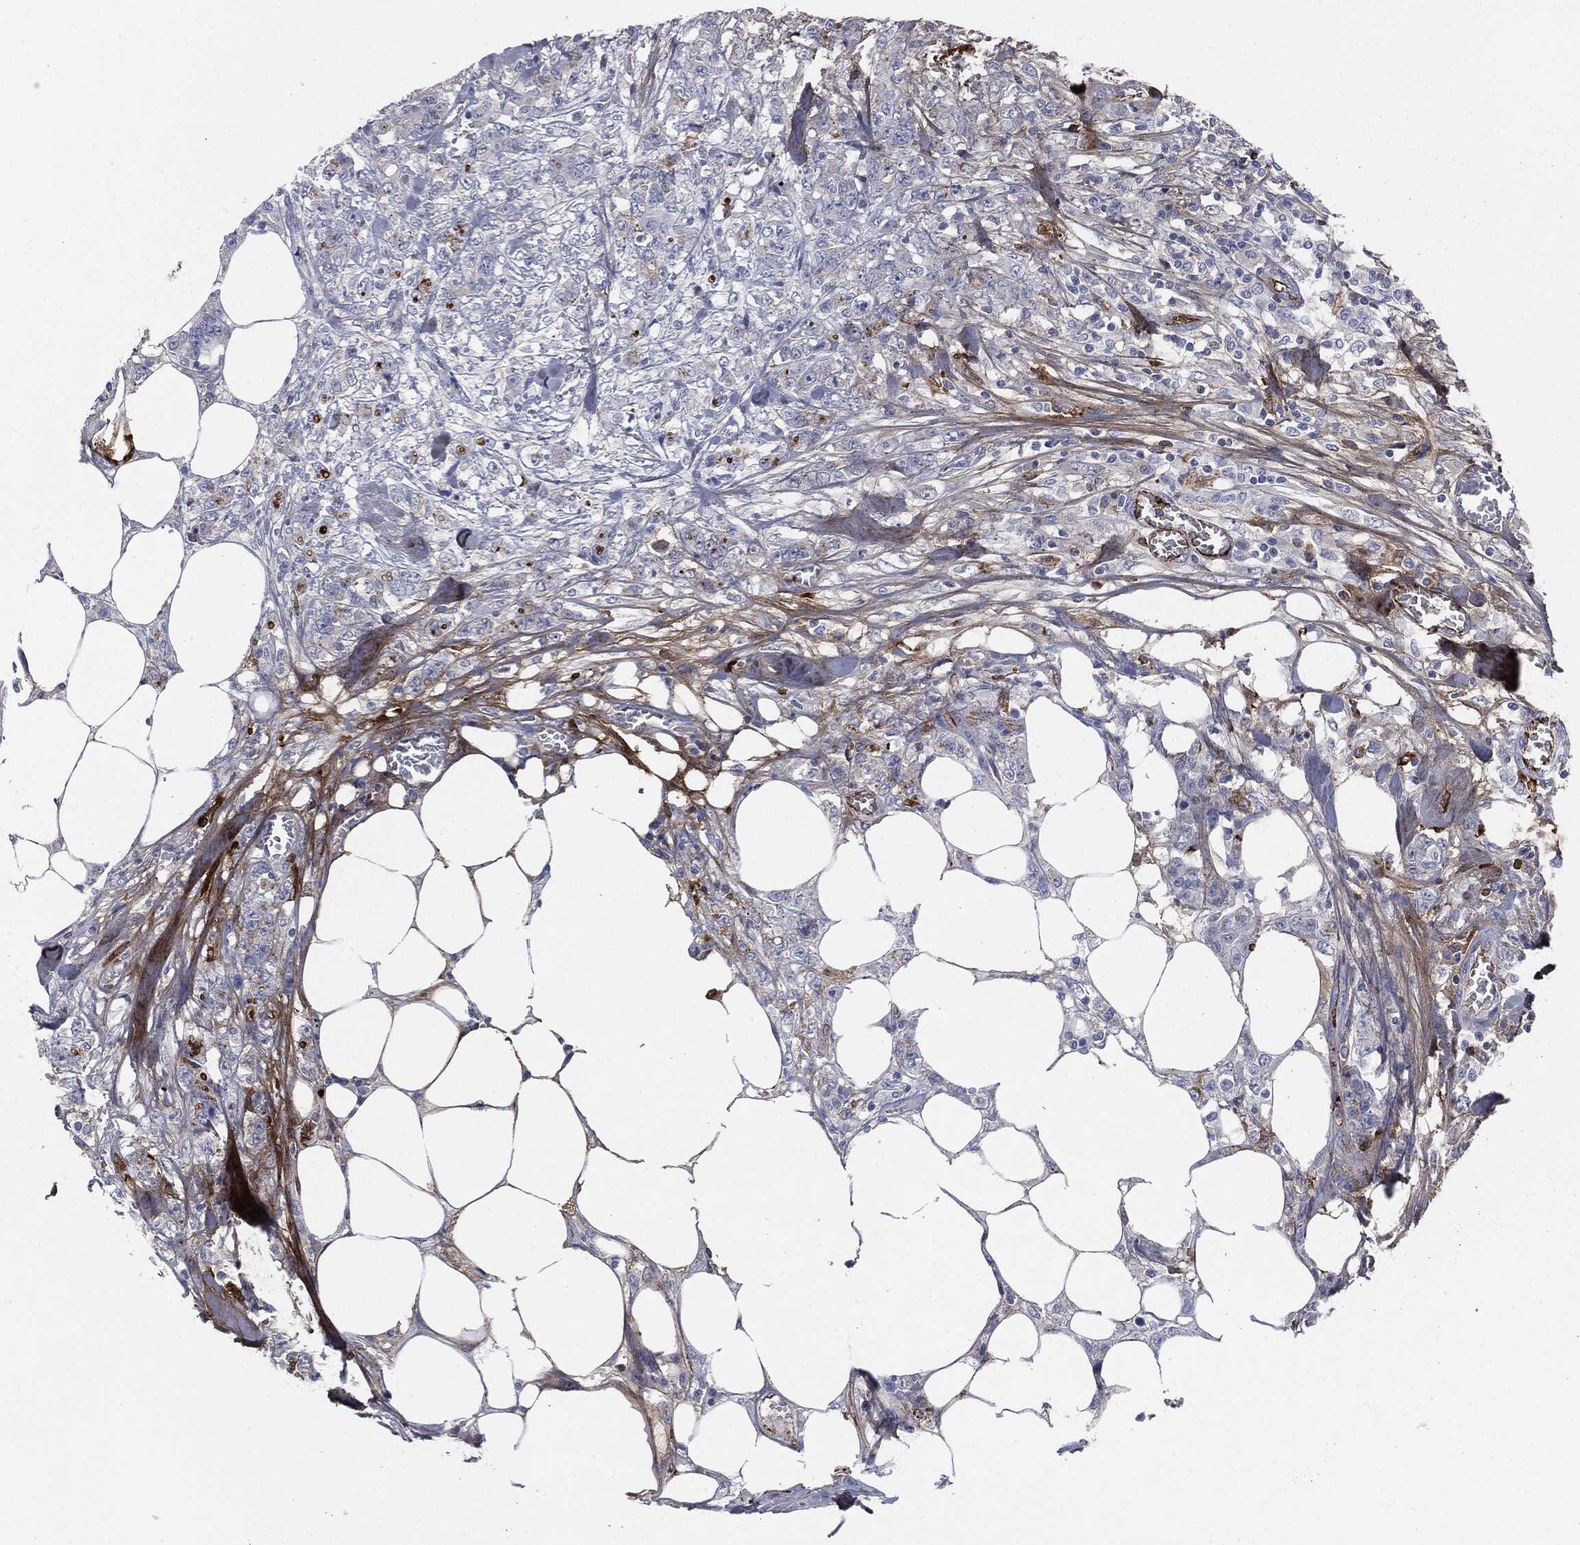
{"staining": {"intensity": "negative", "quantity": "none", "location": "none"}, "tissue": "colorectal cancer", "cell_type": "Tumor cells", "image_type": "cancer", "snomed": [{"axis": "morphology", "description": "Adenocarcinoma, NOS"}, {"axis": "topography", "description": "Colon"}], "caption": "Colorectal cancer (adenocarcinoma) was stained to show a protein in brown. There is no significant positivity in tumor cells. (DAB (3,3'-diaminobenzidine) immunohistochemistry (IHC) visualized using brightfield microscopy, high magnification).", "gene": "APOB", "patient": {"sex": "female", "age": 48}}